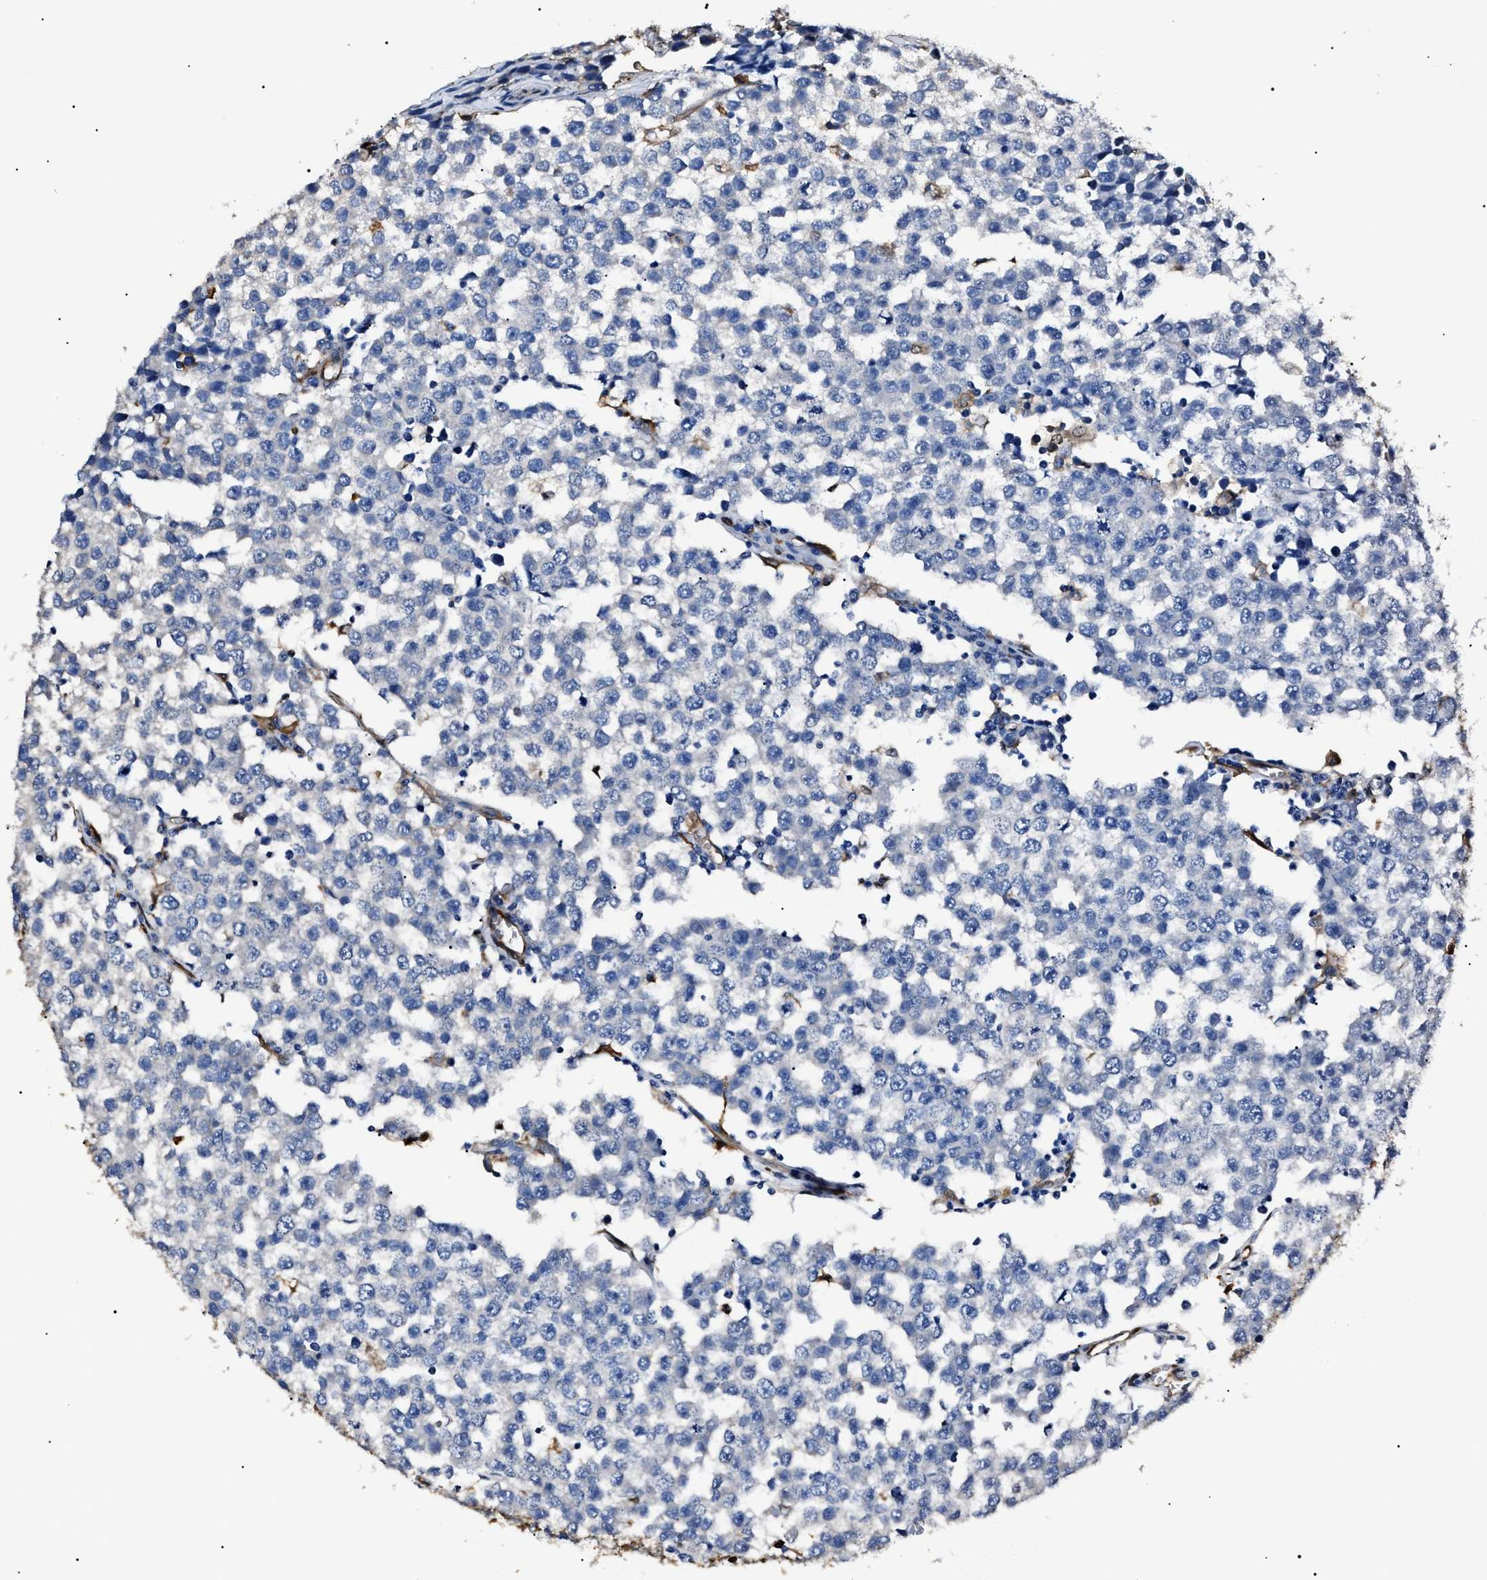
{"staining": {"intensity": "negative", "quantity": "none", "location": "none"}, "tissue": "testis cancer", "cell_type": "Tumor cells", "image_type": "cancer", "snomed": [{"axis": "morphology", "description": "Seminoma, NOS"}, {"axis": "morphology", "description": "Carcinoma, Embryonal, NOS"}, {"axis": "topography", "description": "Testis"}], "caption": "High power microscopy image of an immunohistochemistry (IHC) histopathology image of embryonal carcinoma (testis), revealing no significant expression in tumor cells.", "gene": "ALDH1A1", "patient": {"sex": "male", "age": 52}}